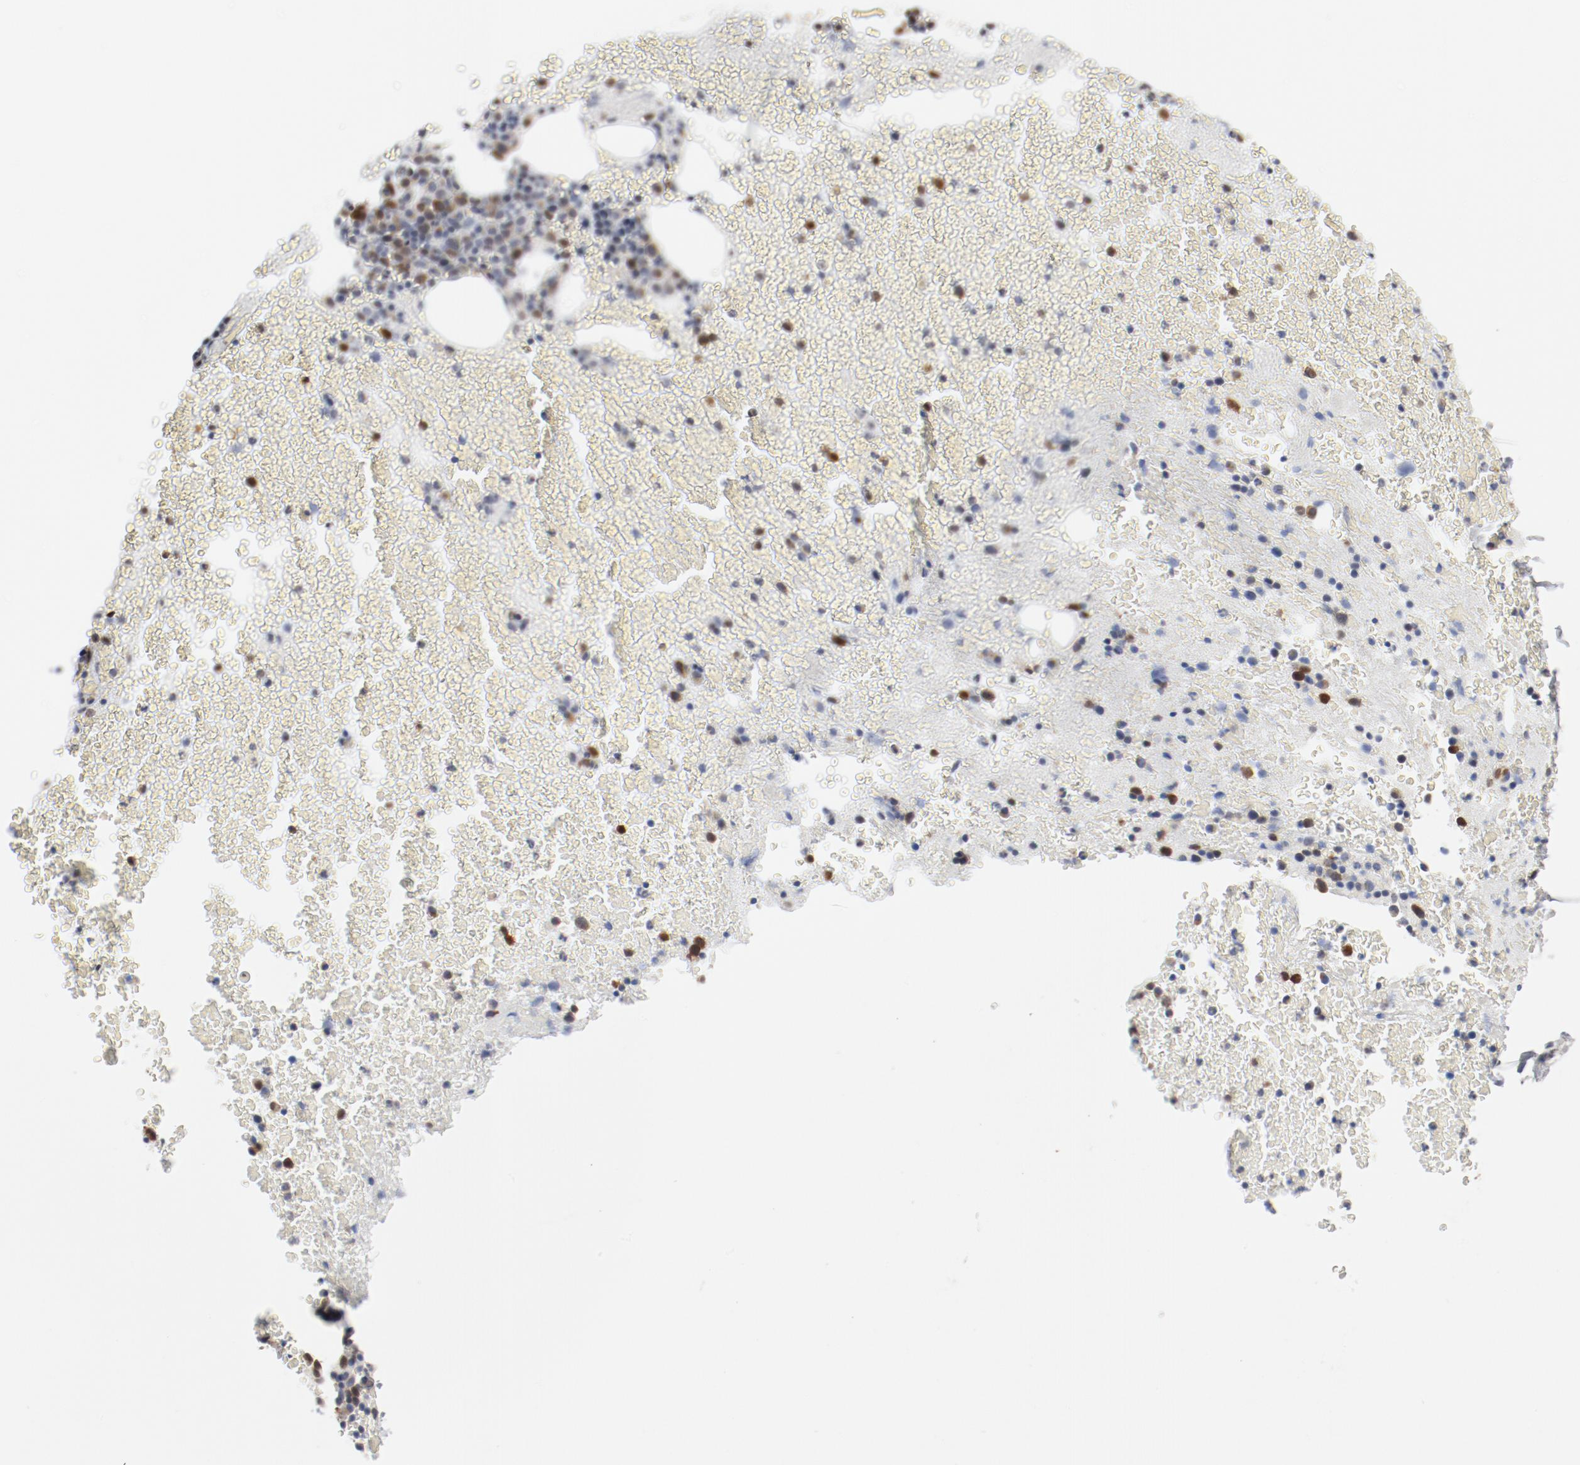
{"staining": {"intensity": "moderate", "quantity": "25%-75%", "location": "nuclear"}, "tissue": "bone marrow", "cell_type": "Hematopoietic cells", "image_type": "normal", "snomed": [{"axis": "morphology", "description": "Normal tissue, NOS"}, {"axis": "topography", "description": "Bone marrow"}], "caption": "This image reveals immunohistochemistry (IHC) staining of unremarkable human bone marrow, with medium moderate nuclear staining in about 25%-75% of hematopoietic cells.", "gene": "CDK1", "patient": {"sex": "male", "age": 76}}